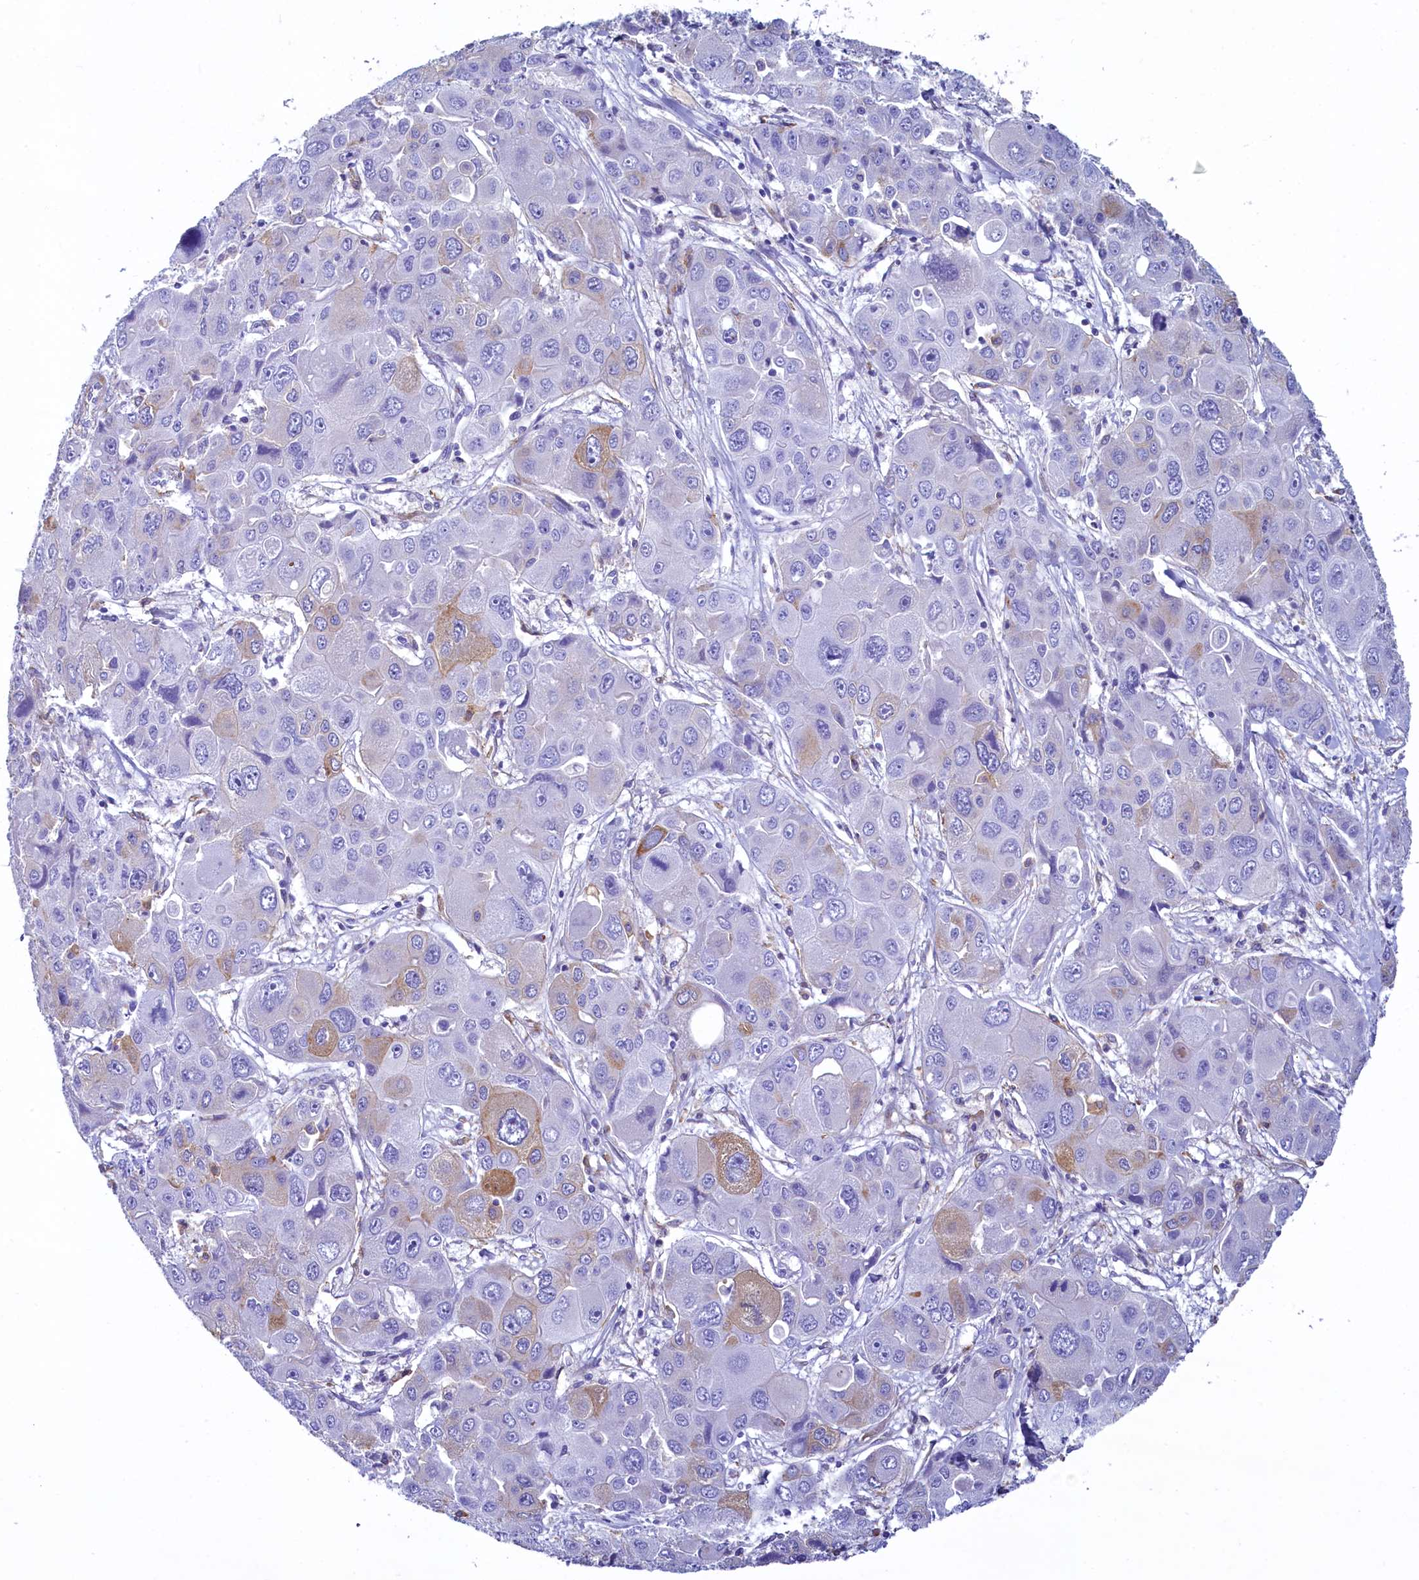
{"staining": {"intensity": "weak", "quantity": "<25%", "location": "cytoplasmic/membranous"}, "tissue": "liver cancer", "cell_type": "Tumor cells", "image_type": "cancer", "snomed": [{"axis": "morphology", "description": "Cholangiocarcinoma"}, {"axis": "topography", "description": "Liver"}], "caption": "Human liver cancer (cholangiocarcinoma) stained for a protein using IHC shows no positivity in tumor cells.", "gene": "GPR21", "patient": {"sex": "male", "age": 67}}